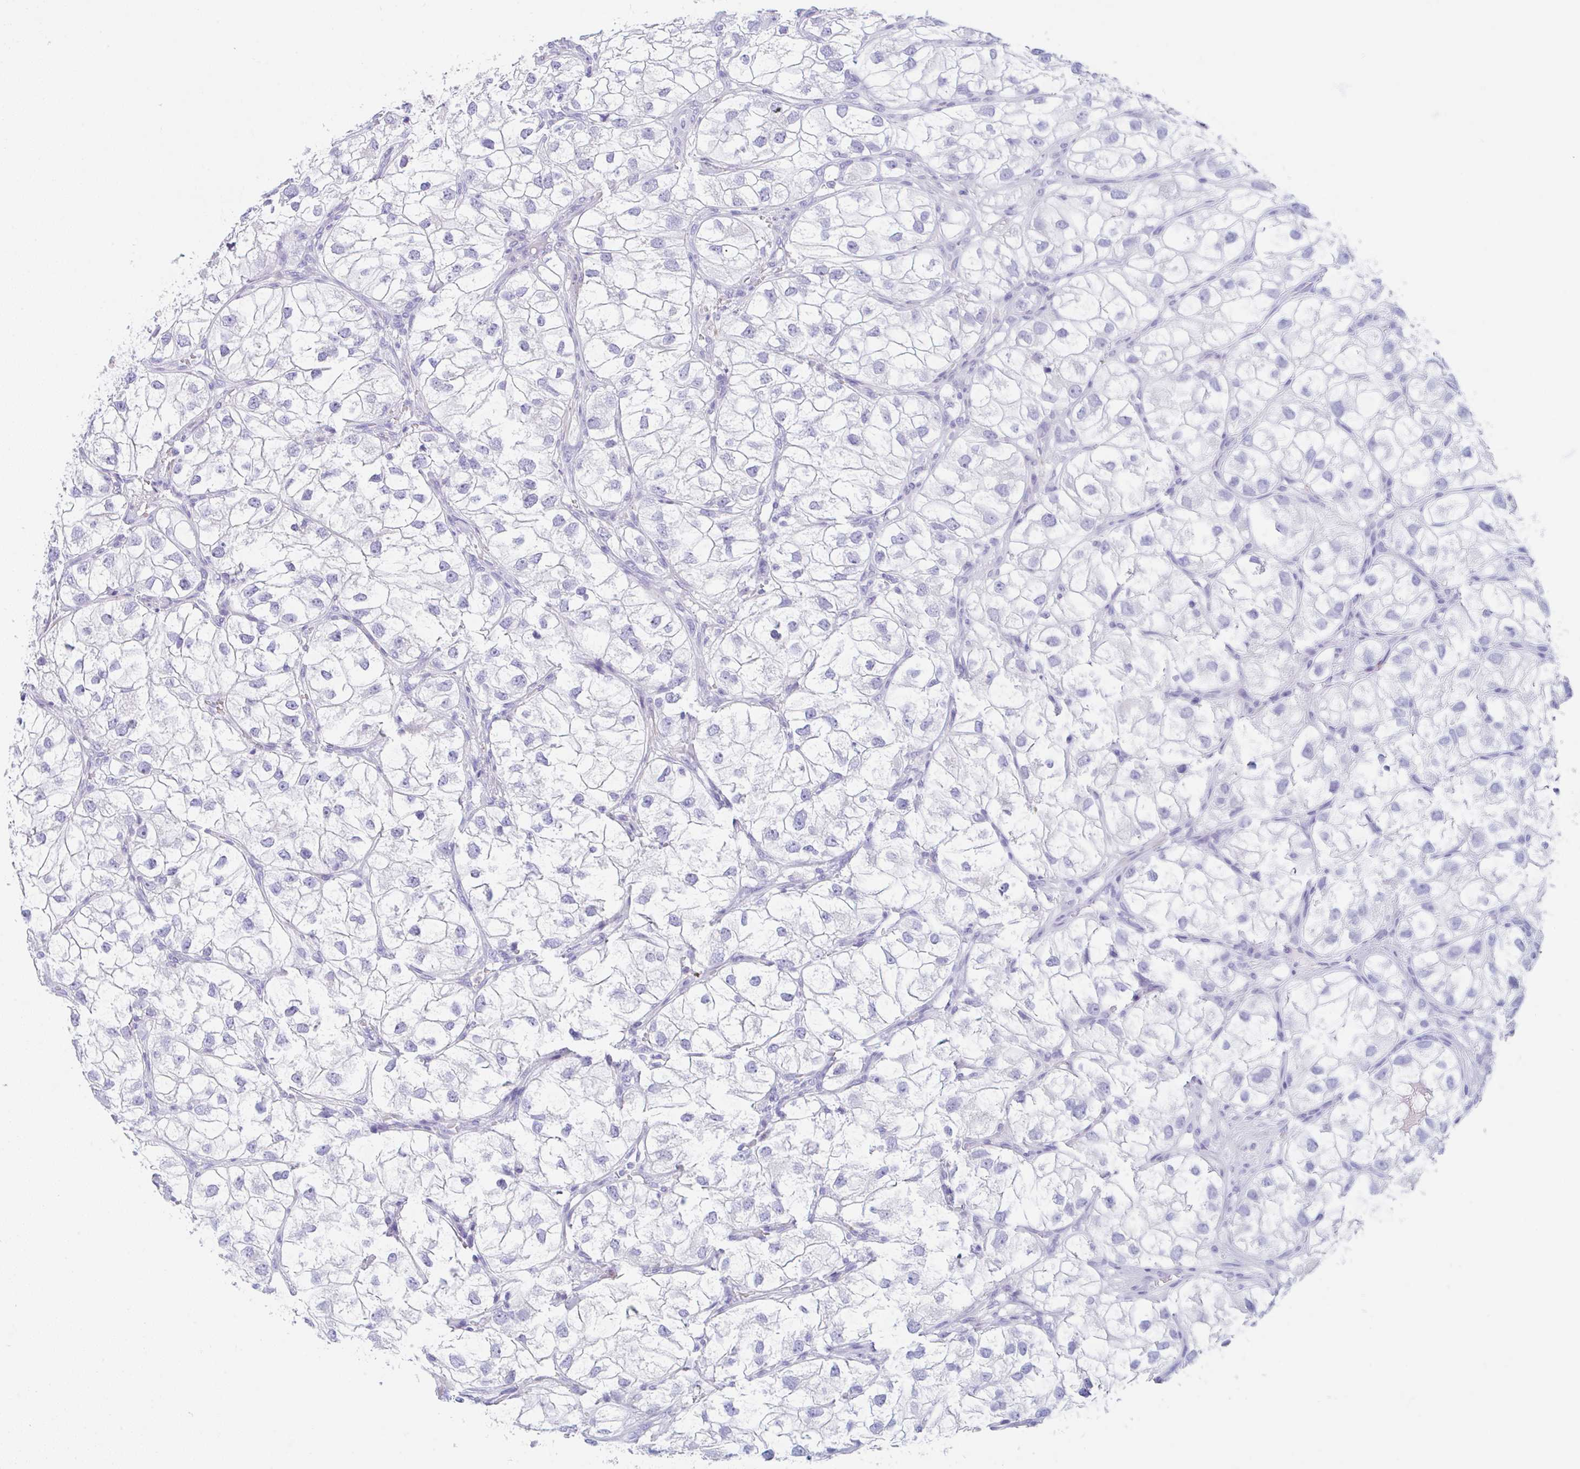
{"staining": {"intensity": "negative", "quantity": "none", "location": "none"}, "tissue": "renal cancer", "cell_type": "Tumor cells", "image_type": "cancer", "snomed": [{"axis": "morphology", "description": "Adenocarcinoma, NOS"}, {"axis": "topography", "description": "Kidney"}], "caption": "Tumor cells show no significant expression in renal cancer (adenocarcinoma).", "gene": "TAS2R41", "patient": {"sex": "male", "age": 59}}